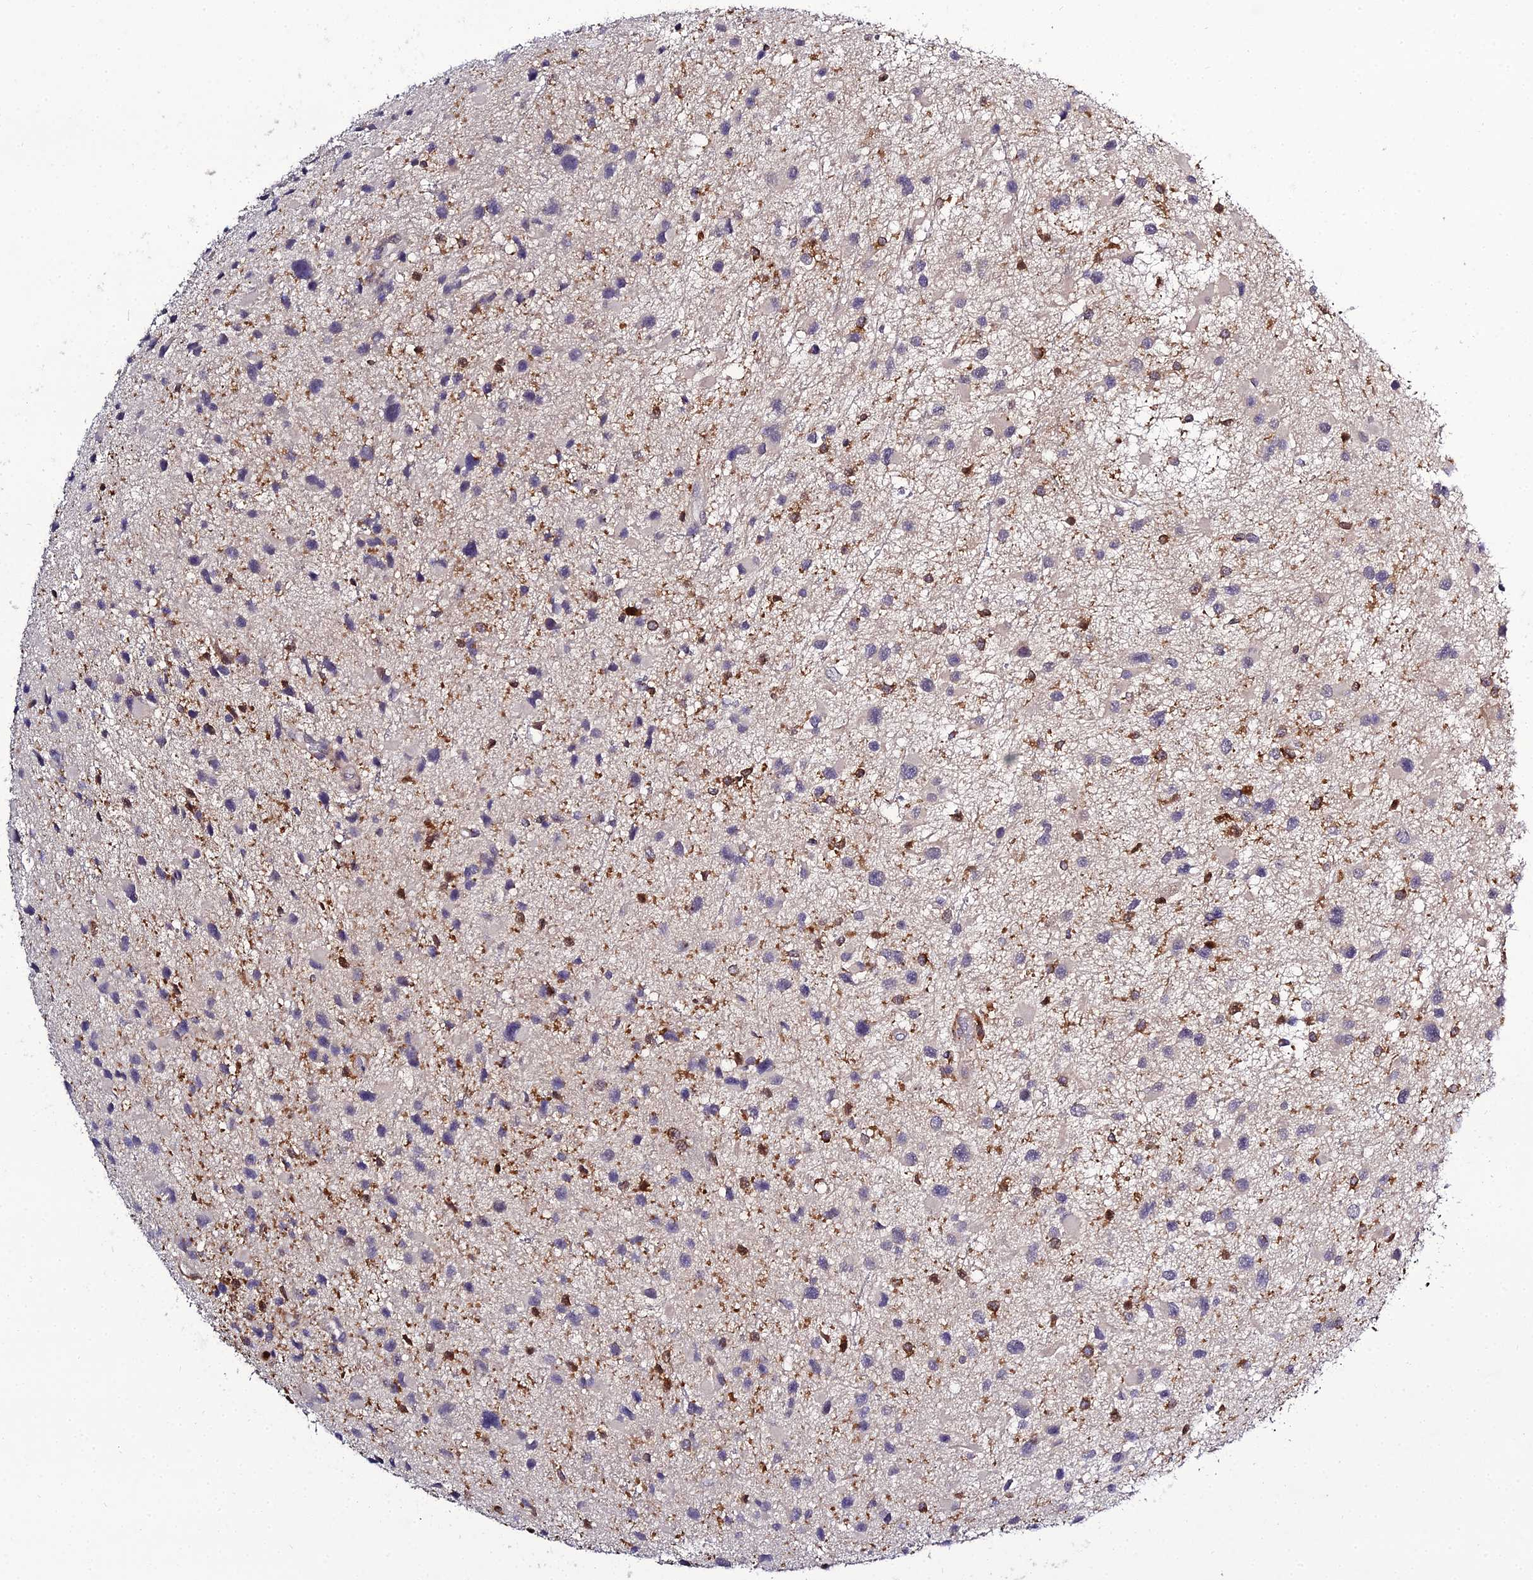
{"staining": {"intensity": "negative", "quantity": "none", "location": "none"}, "tissue": "glioma", "cell_type": "Tumor cells", "image_type": "cancer", "snomed": [{"axis": "morphology", "description": "Glioma, malignant, Low grade"}, {"axis": "topography", "description": "Brain"}], "caption": "A high-resolution histopathology image shows IHC staining of glioma, which demonstrates no significant expression in tumor cells.", "gene": "IL4I1", "patient": {"sex": "female", "age": 32}}